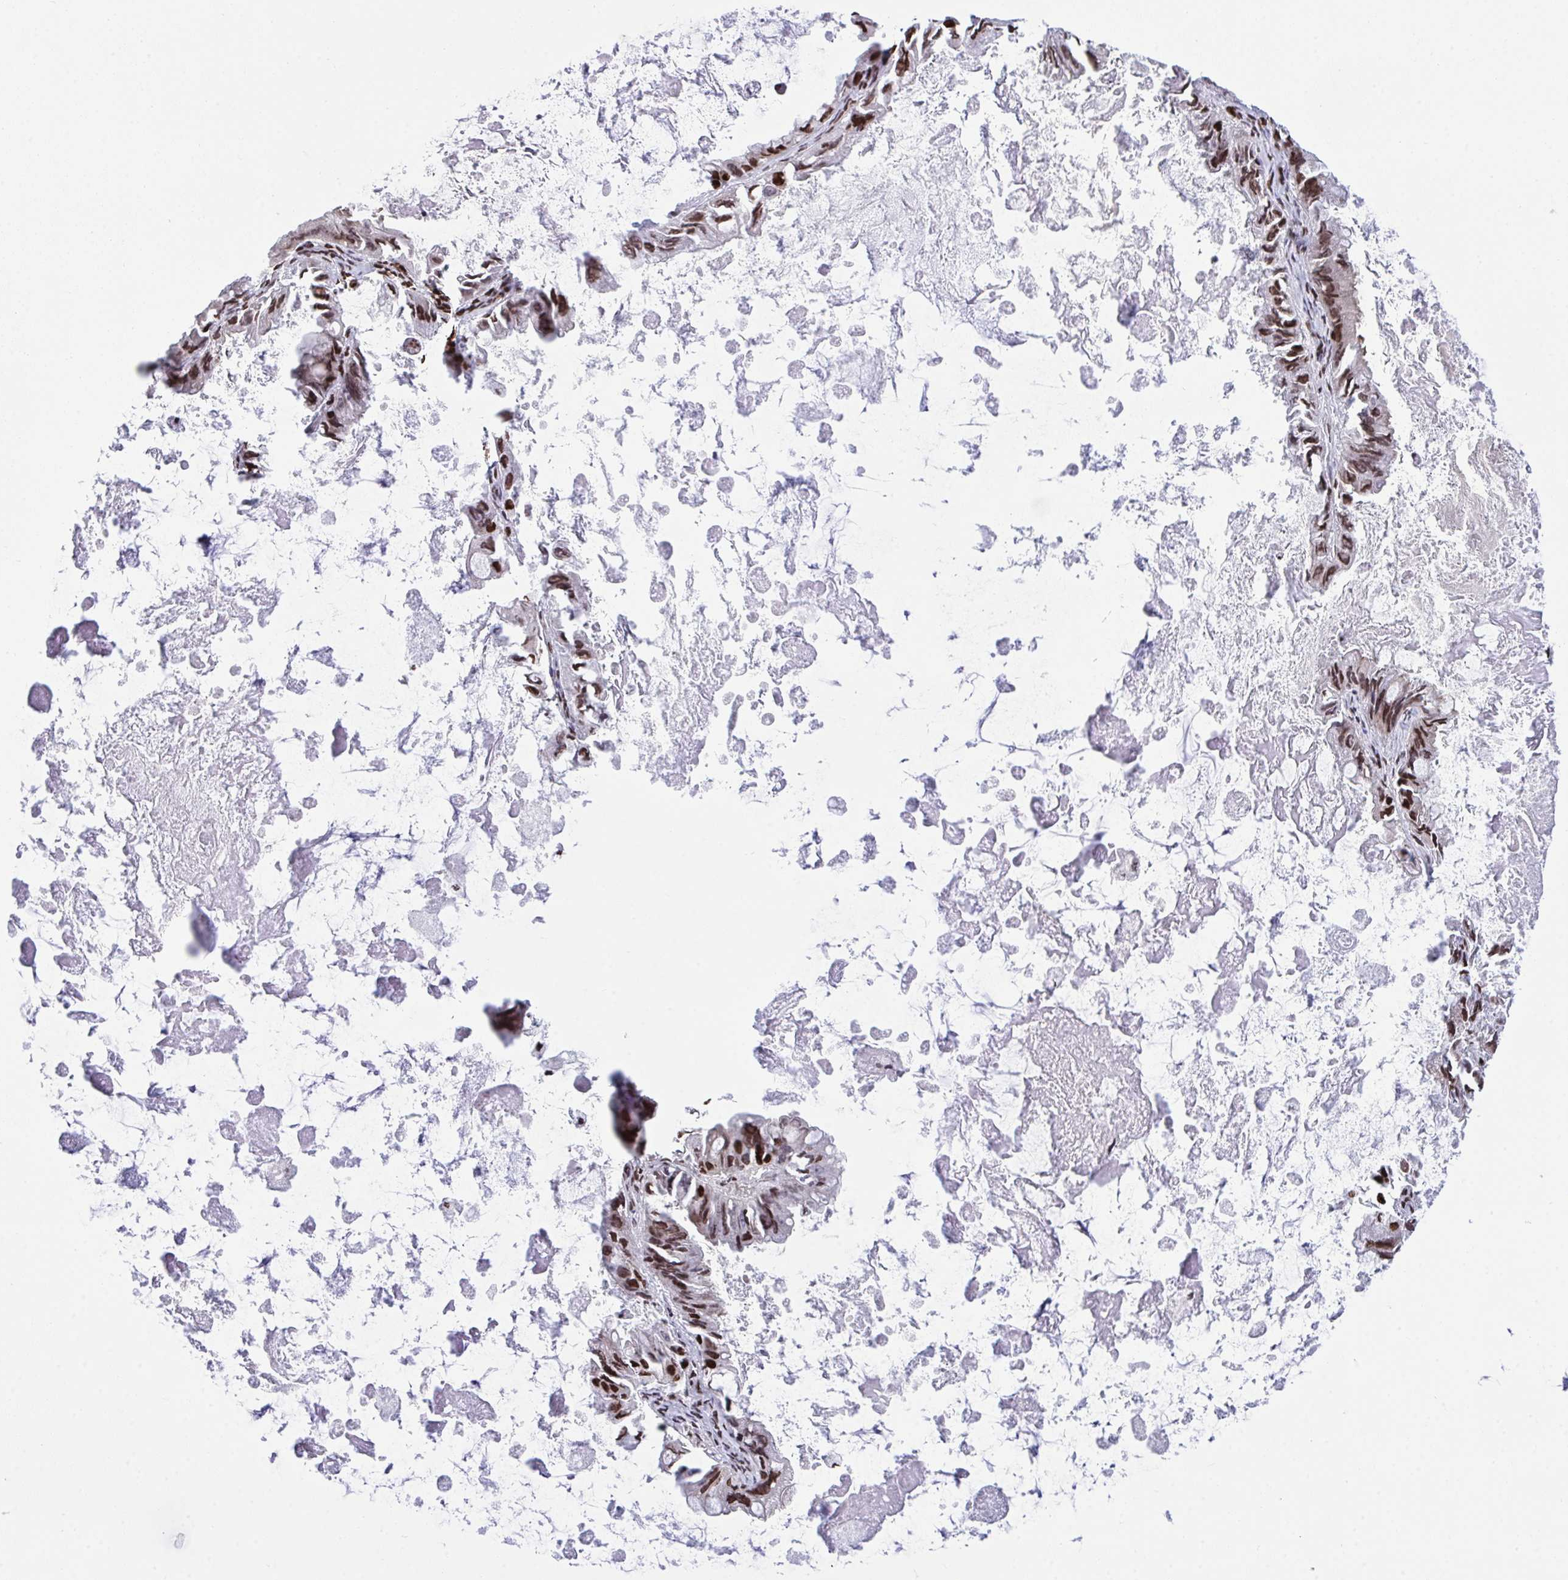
{"staining": {"intensity": "strong", "quantity": ">75%", "location": "nuclear"}, "tissue": "ovarian cancer", "cell_type": "Tumor cells", "image_type": "cancer", "snomed": [{"axis": "morphology", "description": "Cystadenocarcinoma, mucinous, NOS"}, {"axis": "topography", "description": "Ovary"}], "caption": "Protein expression analysis of human mucinous cystadenocarcinoma (ovarian) reveals strong nuclear positivity in about >75% of tumor cells. (brown staining indicates protein expression, while blue staining denotes nuclei).", "gene": "RAPGEF5", "patient": {"sex": "female", "age": 61}}